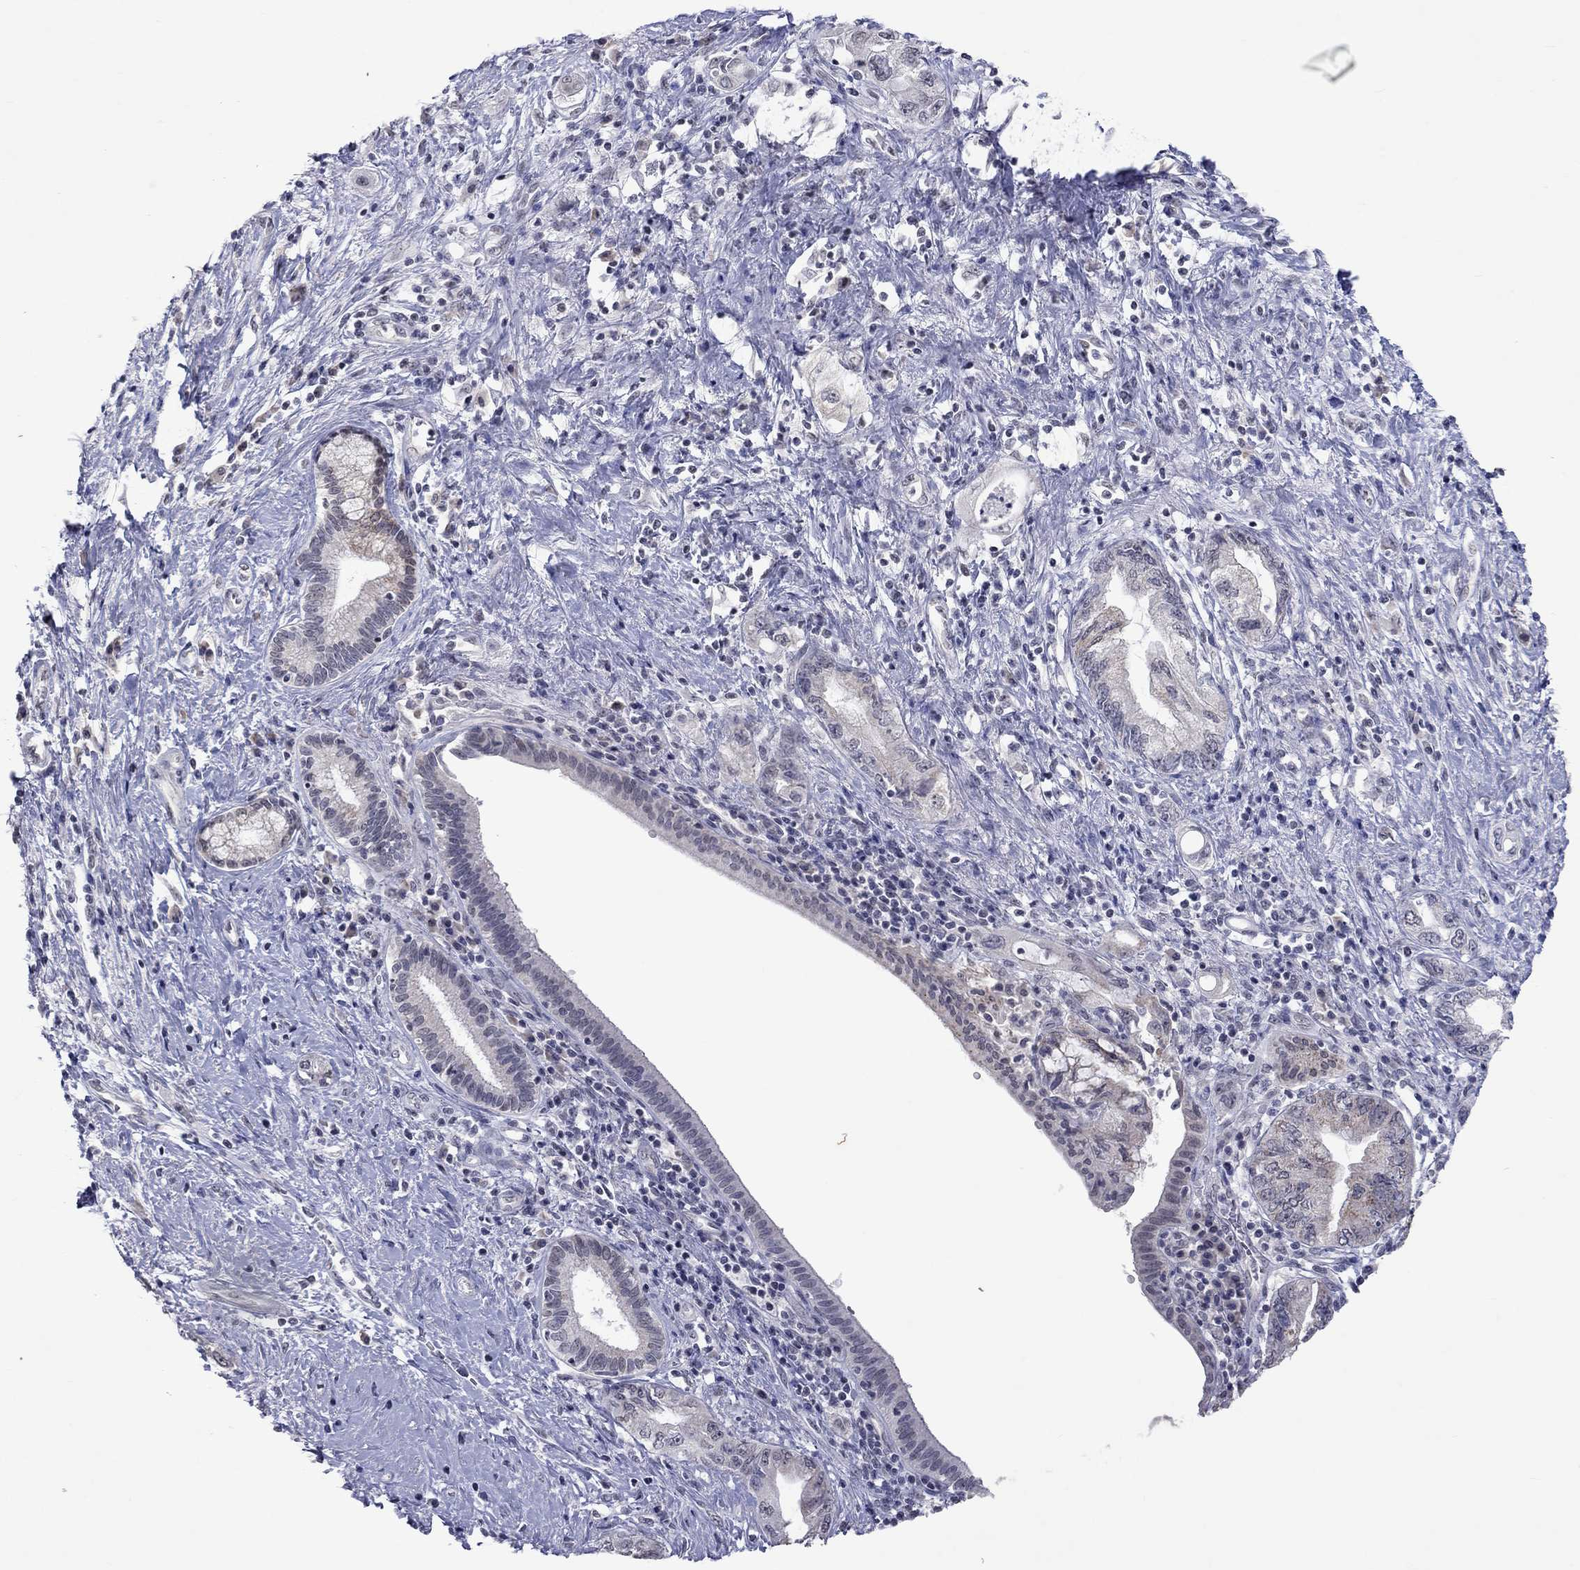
{"staining": {"intensity": "weak", "quantity": "<25%", "location": "cytoplasmic/membranous"}, "tissue": "pancreatic cancer", "cell_type": "Tumor cells", "image_type": "cancer", "snomed": [{"axis": "morphology", "description": "Adenocarcinoma, NOS"}, {"axis": "topography", "description": "Pancreas"}], "caption": "Immunohistochemistry (IHC) photomicrograph of human pancreatic cancer stained for a protein (brown), which displays no expression in tumor cells.", "gene": "TMEM143", "patient": {"sex": "female", "age": 73}}